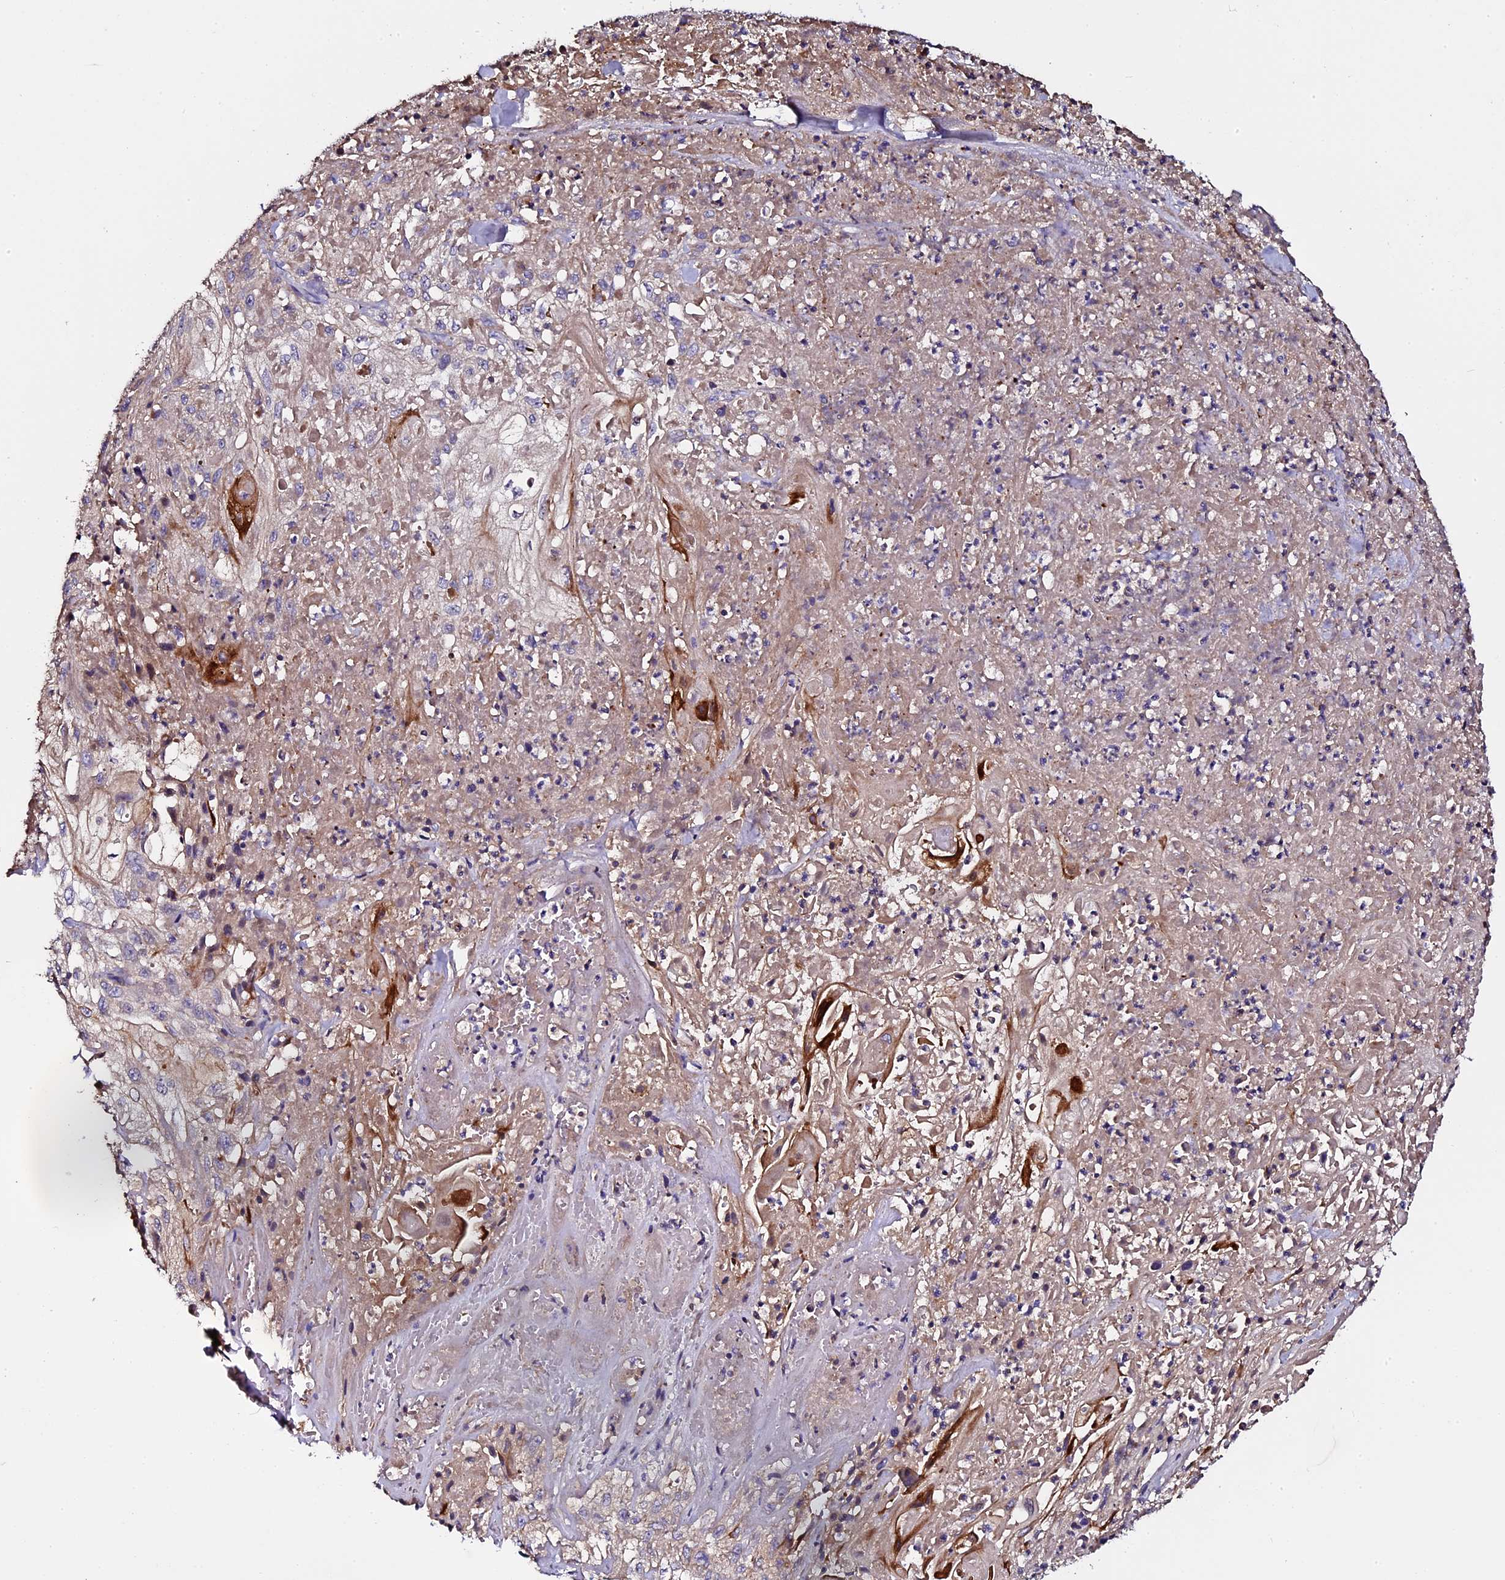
{"staining": {"intensity": "negative", "quantity": "none", "location": "none"}, "tissue": "skin cancer", "cell_type": "Tumor cells", "image_type": "cancer", "snomed": [{"axis": "morphology", "description": "Squamous cell carcinoma, NOS"}, {"axis": "morphology", "description": "Squamous cell carcinoma, metastatic, NOS"}, {"axis": "topography", "description": "Skin"}, {"axis": "topography", "description": "Lymph node"}], "caption": "High magnification brightfield microscopy of skin cancer stained with DAB (3,3'-diaminobenzidine) (brown) and counterstained with hematoxylin (blue): tumor cells show no significant staining. Brightfield microscopy of immunohistochemistry (IHC) stained with DAB (brown) and hematoxylin (blue), captured at high magnification.", "gene": "LYG2", "patient": {"sex": "male", "age": 75}}